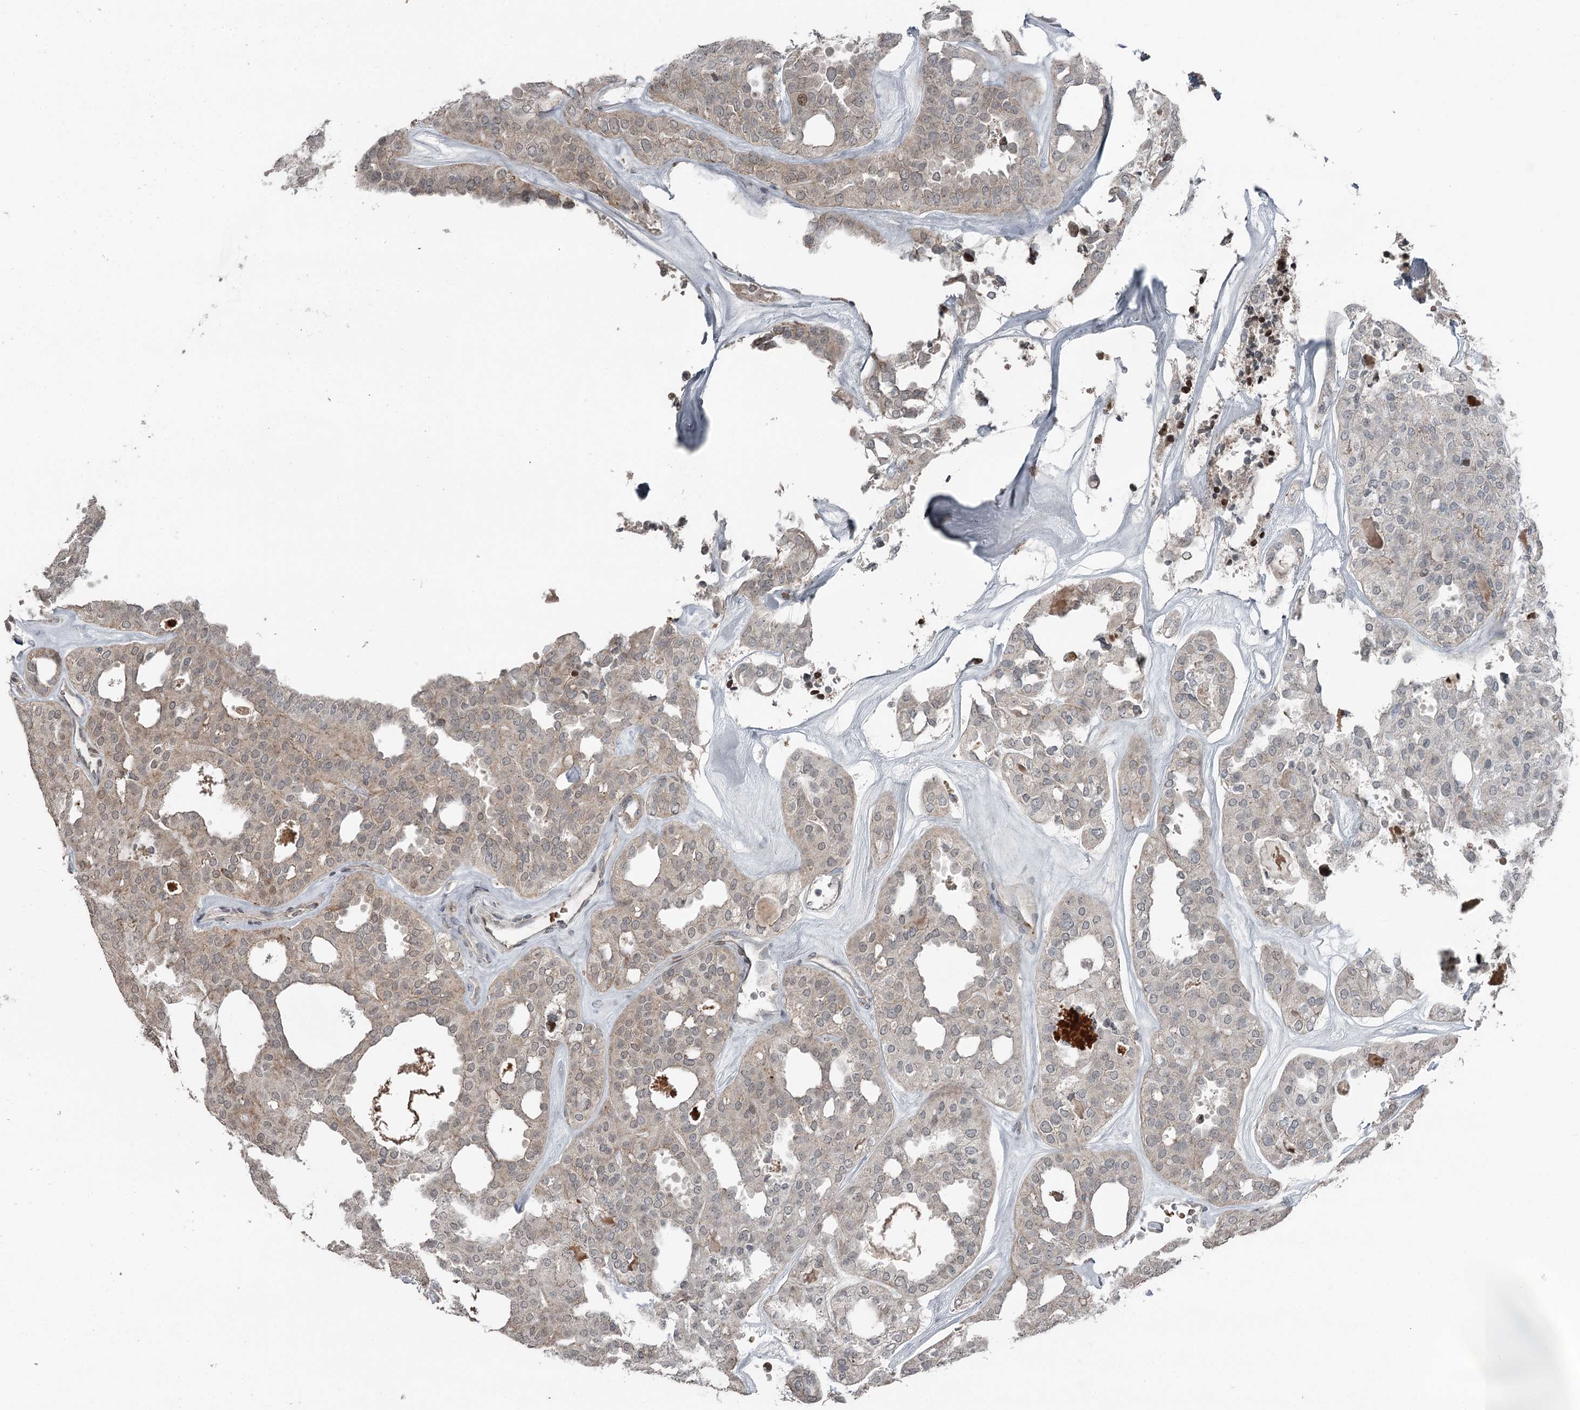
{"staining": {"intensity": "weak", "quantity": "<25%", "location": "cytoplasmic/membranous"}, "tissue": "thyroid cancer", "cell_type": "Tumor cells", "image_type": "cancer", "snomed": [{"axis": "morphology", "description": "Follicular adenoma carcinoma, NOS"}, {"axis": "topography", "description": "Thyroid gland"}], "caption": "Immunohistochemistry (IHC) micrograph of neoplastic tissue: thyroid follicular adenoma carcinoma stained with DAB demonstrates no significant protein positivity in tumor cells. Brightfield microscopy of immunohistochemistry (IHC) stained with DAB (3,3'-diaminobenzidine) (brown) and hematoxylin (blue), captured at high magnification.", "gene": "RASSF8", "patient": {"sex": "male", "age": 75}}